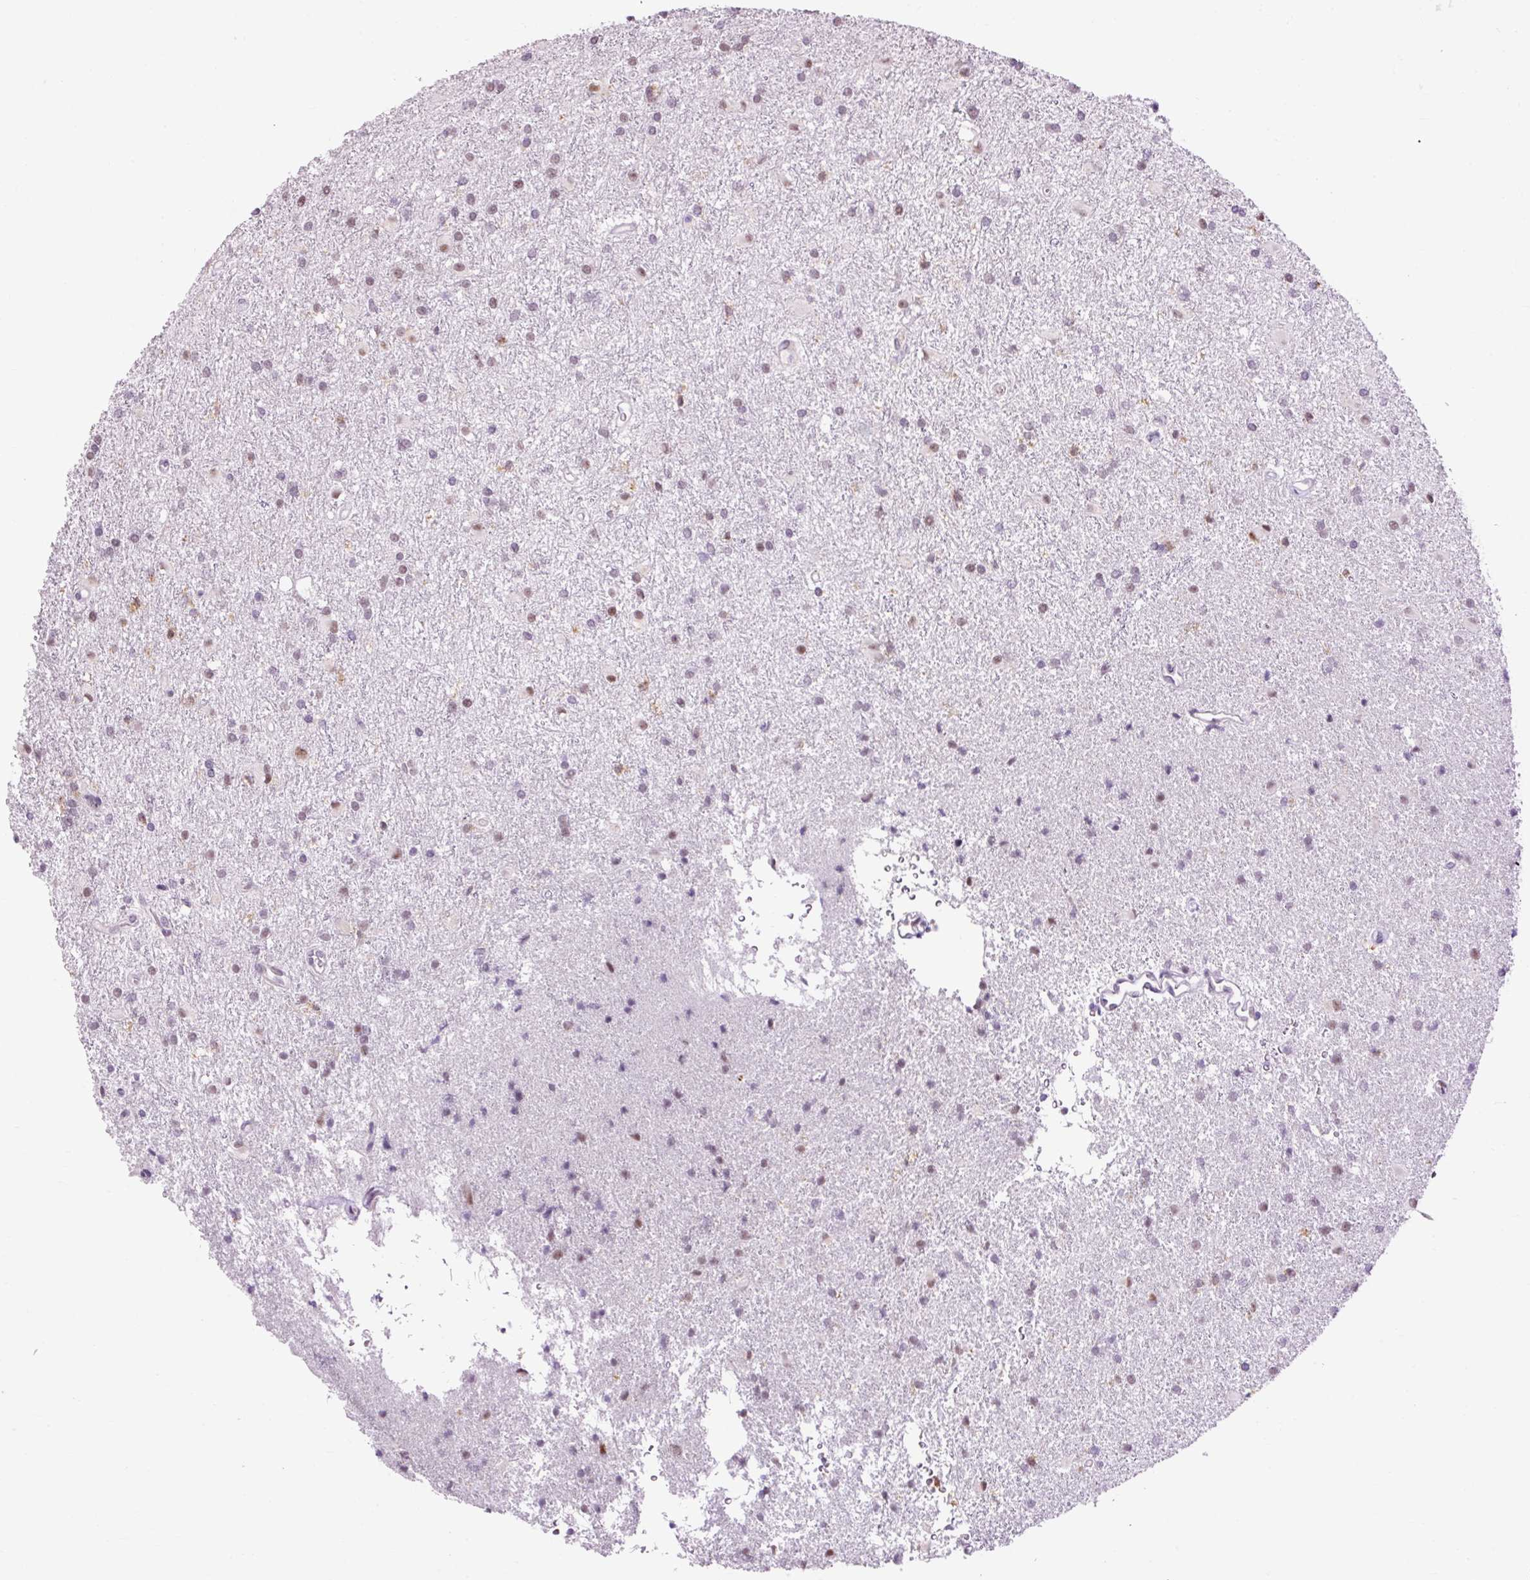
{"staining": {"intensity": "weak", "quantity": "<25%", "location": "nuclear"}, "tissue": "glioma", "cell_type": "Tumor cells", "image_type": "cancer", "snomed": [{"axis": "morphology", "description": "Glioma, malignant, High grade"}, {"axis": "topography", "description": "Brain"}], "caption": "DAB (3,3'-diaminobenzidine) immunohistochemical staining of human glioma shows no significant staining in tumor cells.", "gene": "LY86", "patient": {"sex": "female", "age": 50}}